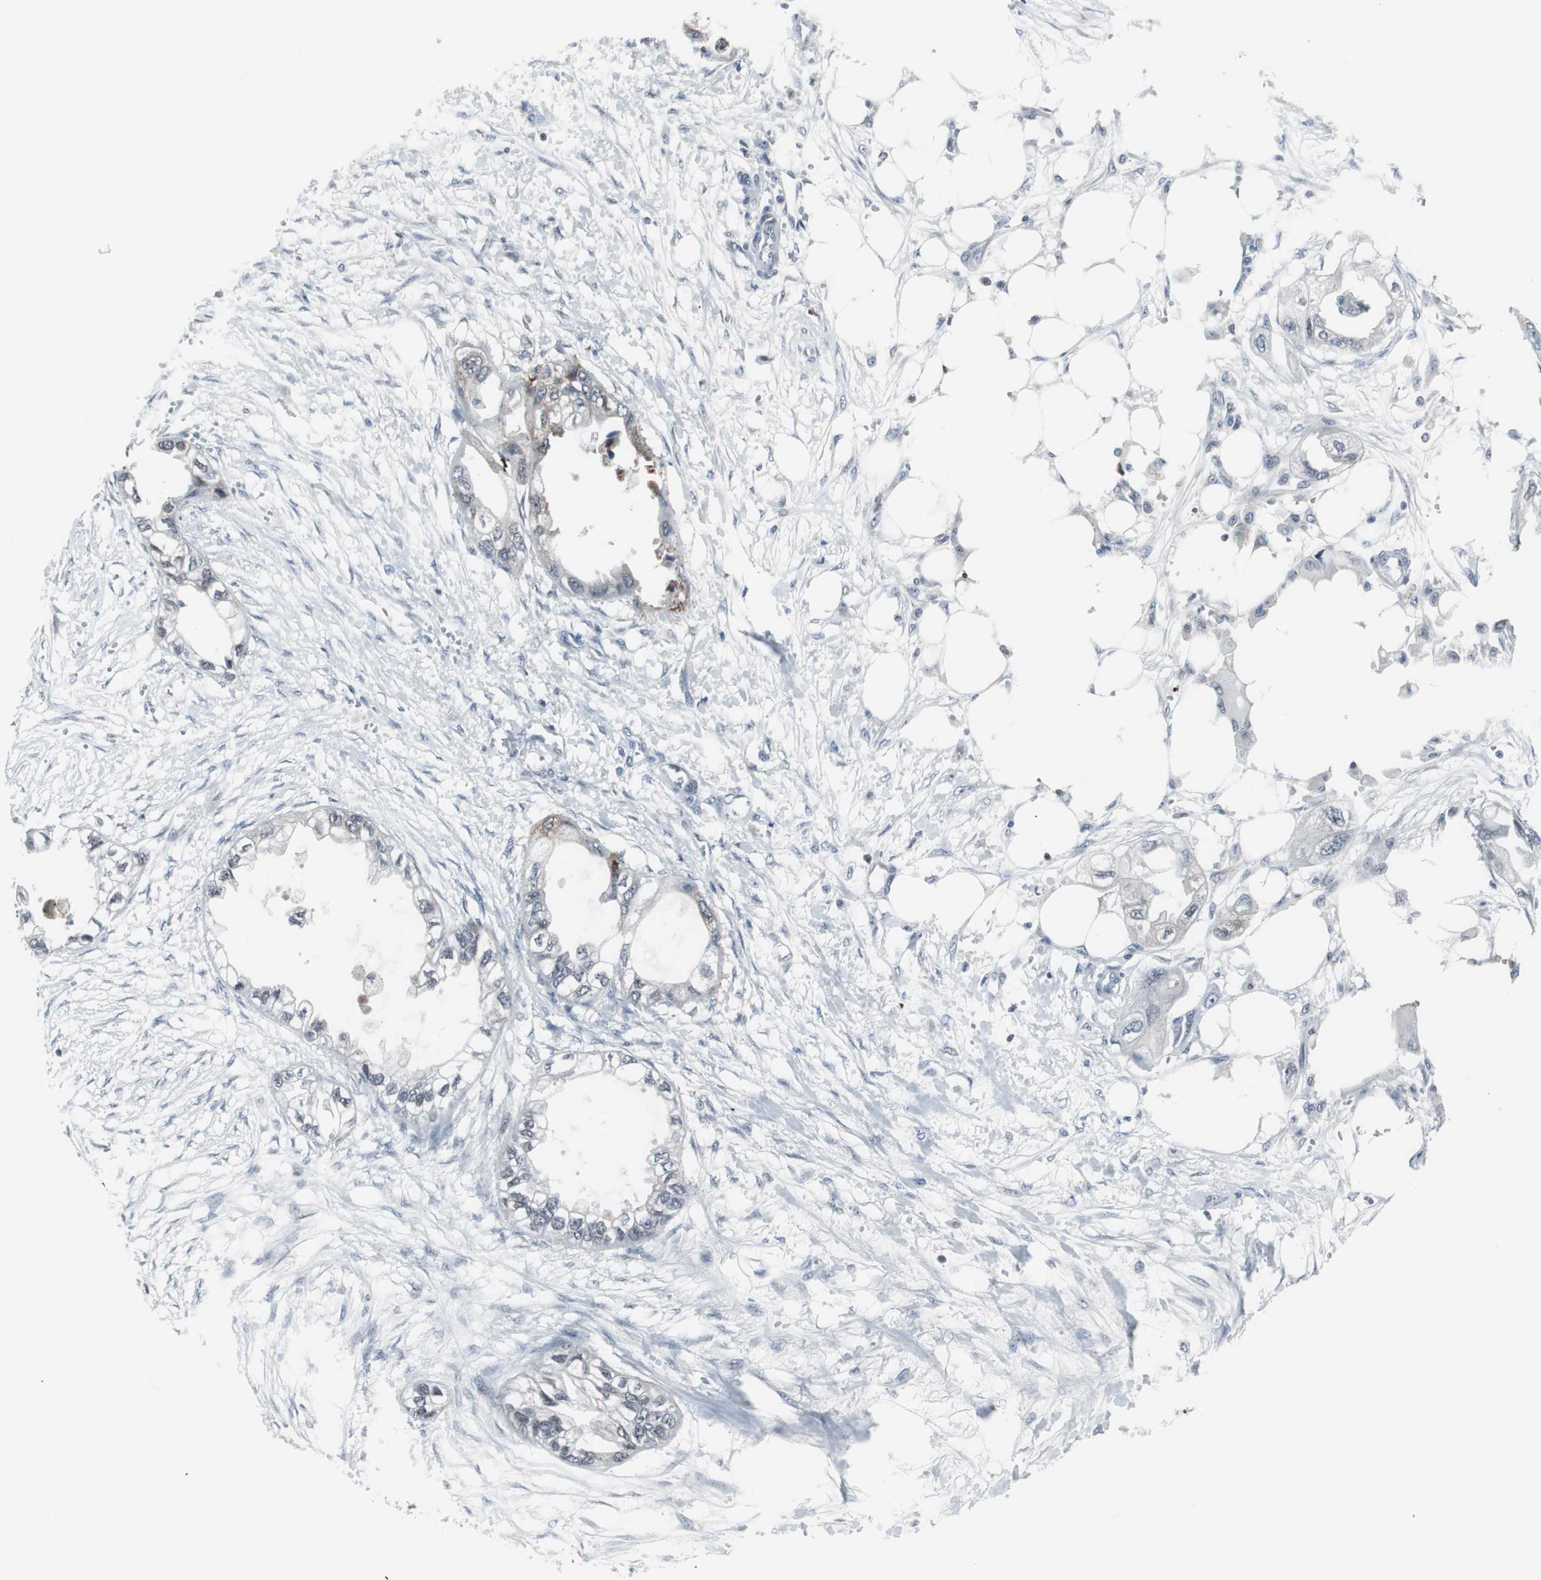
{"staining": {"intensity": "weak", "quantity": "<25%", "location": "cytoplasmic/membranous"}, "tissue": "endometrial cancer", "cell_type": "Tumor cells", "image_type": "cancer", "snomed": [{"axis": "morphology", "description": "Adenocarcinoma, NOS"}, {"axis": "topography", "description": "Endometrium"}], "caption": "Immunohistochemistry histopathology image of endometrial cancer (adenocarcinoma) stained for a protein (brown), which shows no positivity in tumor cells. The staining was performed using DAB (3,3'-diaminobenzidine) to visualize the protein expression in brown, while the nuclei were stained in blue with hematoxylin (Magnification: 20x).", "gene": "DOK1", "patient": {"sex": "female", "age": 67}}